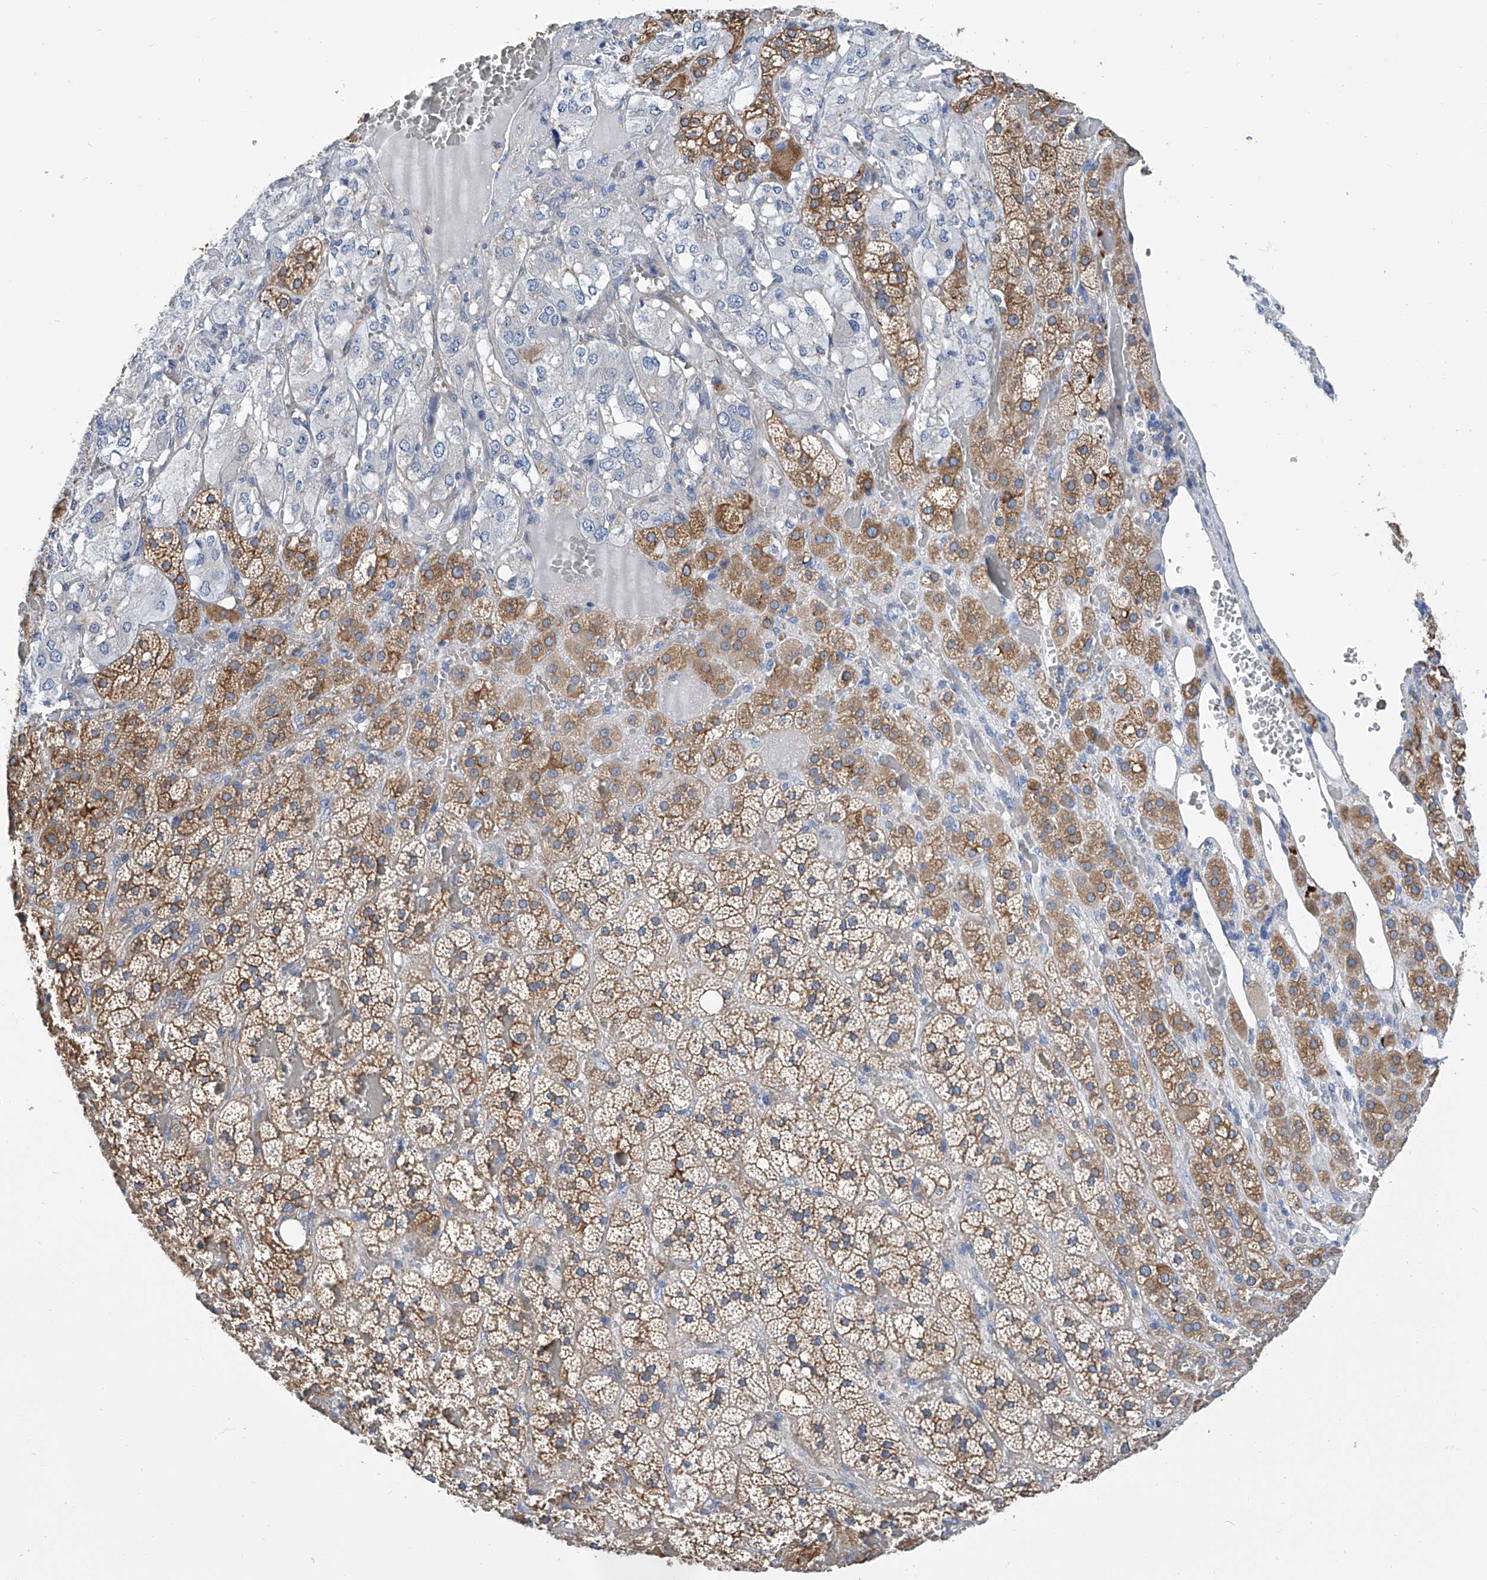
{"staining": {"intensity": "moderate", "quantity": ">75%", "location": "cytoplasmic/membranous"}, "tissue": "adrenal gland", "cell_type": "Glandular cells", "image_type": "normal", "snomed": [{"axis": "morphology", "description": "Normal tissue, NOS"}, {"axis": "topography", "description": "Adrenal gland"}], "caption": "The micrograph reveals staining of normal adrenal gland, revealing moderate cytoplasmic/membranous protein staining (brown color) within glandular cells. (DAB = brown stain, brightfield microscopy at high magnification).", "gene": "GPT", "patient": {"sex": "female", "age": 59}}